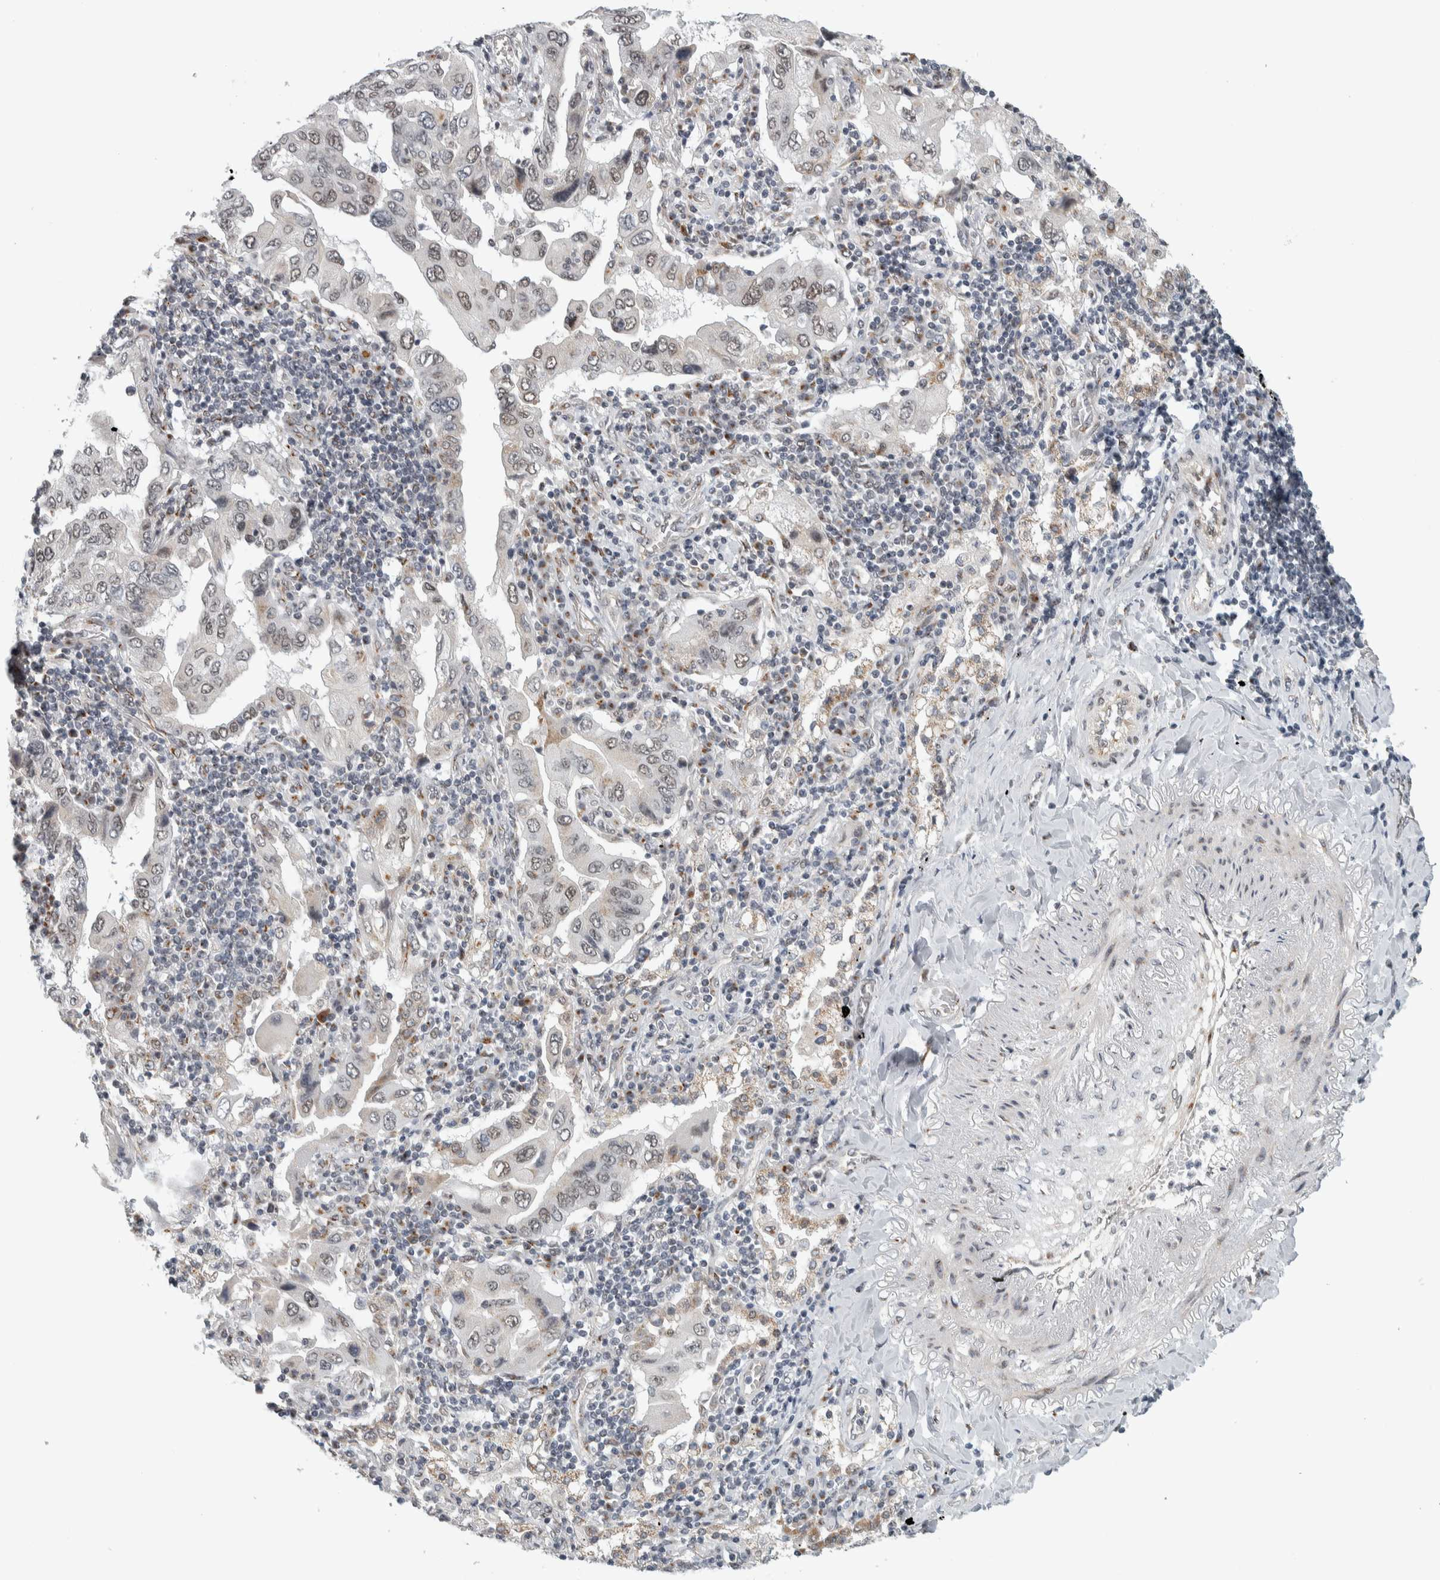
{"staining": {"intensity": "weak", "quantity": "25%-75%", "location": "nuclear"}, "tissue": "lung cancer", "cell_type": "Tumor cells", "image_type": "cancer", "snomed": [{"axis": "morphology", "description": "Adenocarcinoma, NOS"}, {"axis": "topography", "description": "Lung"}], "caption": "Human adenocarcinoma (lung) stained with a brown dye exhibits weak nuclear positive staining in about 25%-75% of tumor cells.", "gene": "ZMYND8", "patient": {"sex": "female", "age": 65}}